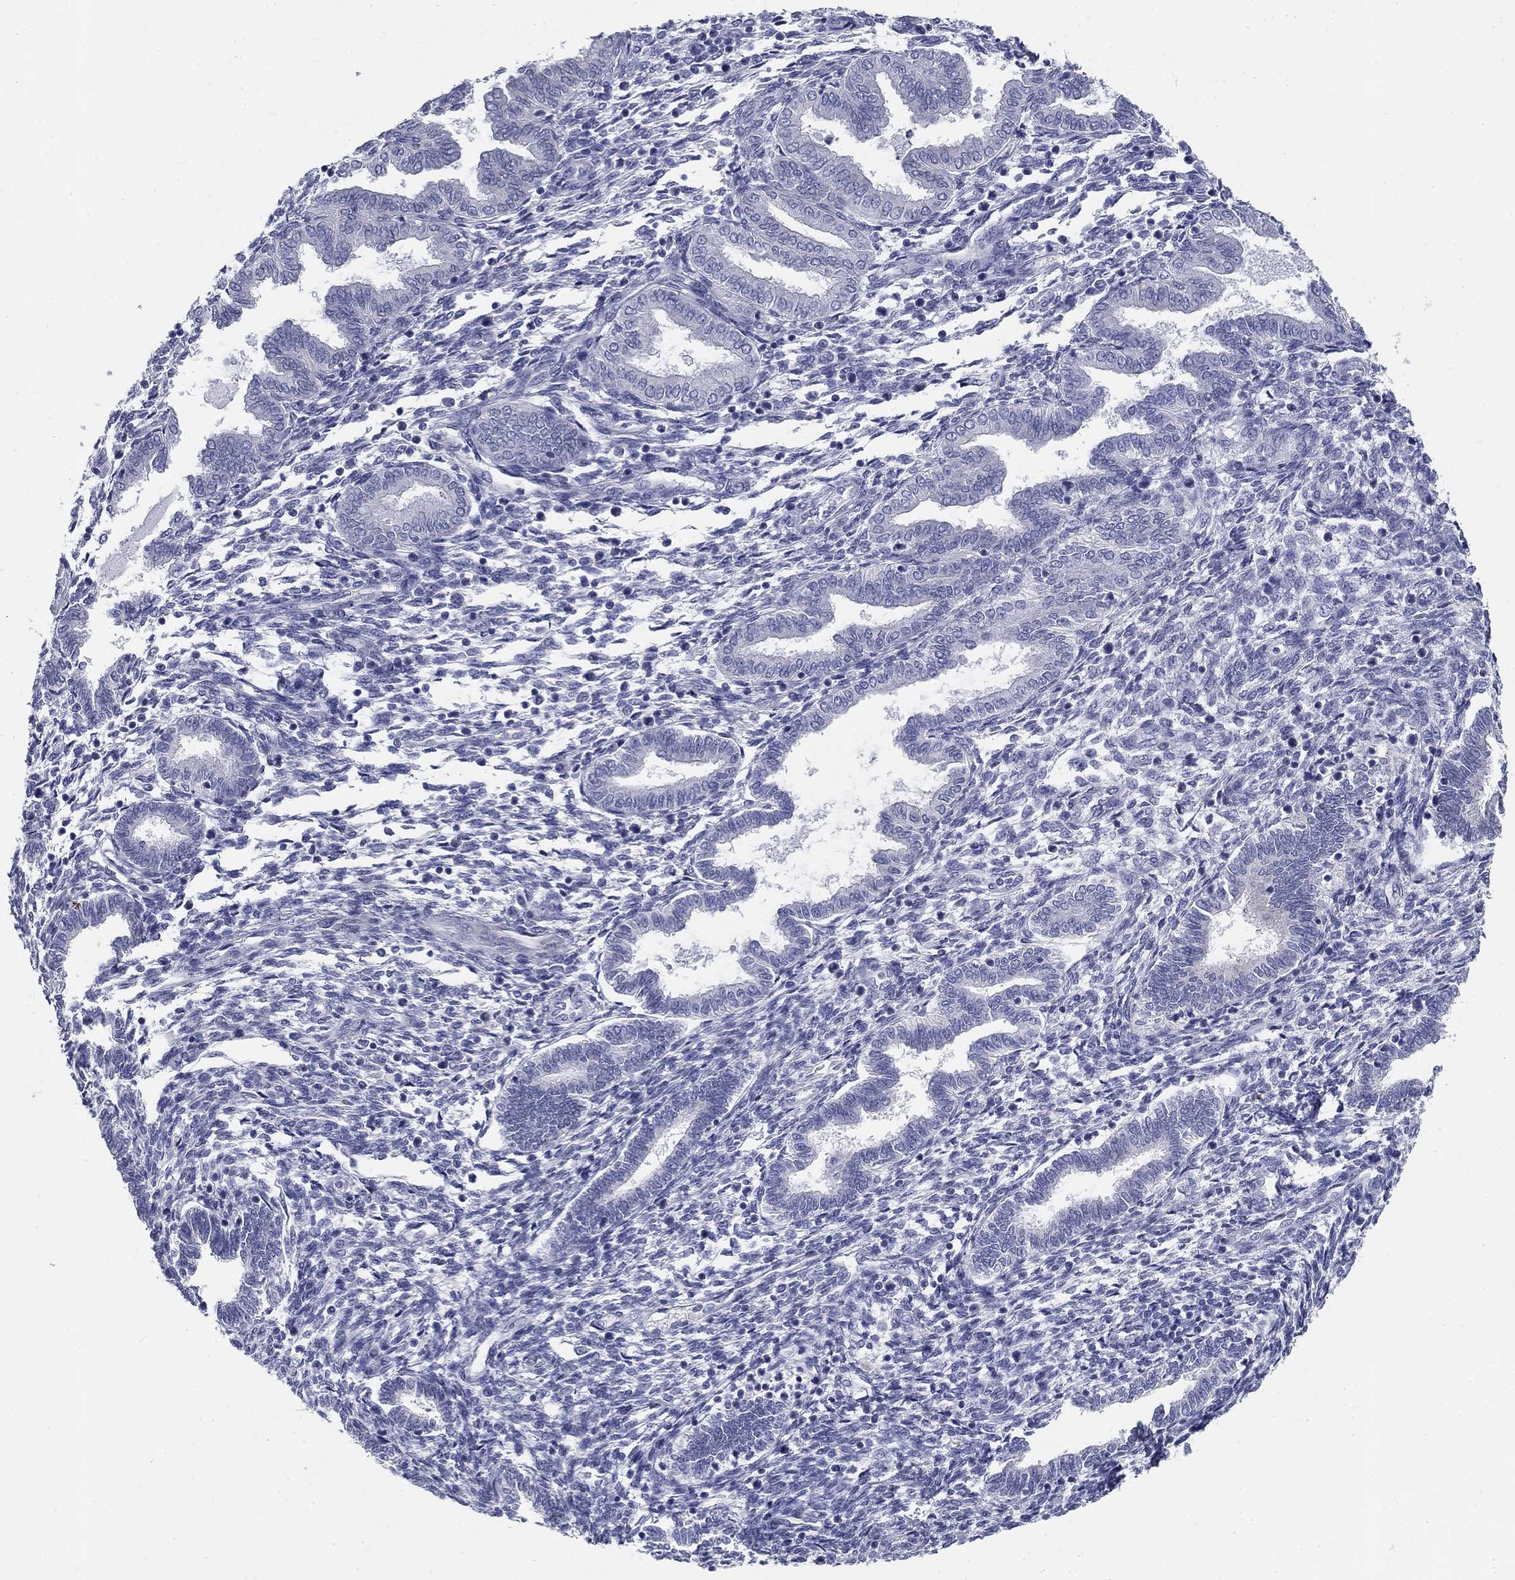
{"staining": {"intensity": "negative", "quantity": "none", "location": "none"}, "tissue": "endometrium", "cell_type": "Cells in endometrial stroma", "image_type": "normal", "snomed": [{"axis": "morphology", "description": "Normal tissue, NOS"}, {"axis": "topography", "description": "Endometrium"}], "caption": "Immunohistochemistry histopathology image of normal endometrium: endometrium stained with DAB (3,3'-diaminobenzidine) displays no significant protein positivity in cells in endometrial stroma.", "gene": "GALNTL5", "patient": {"sex": "female", "age": 42}}